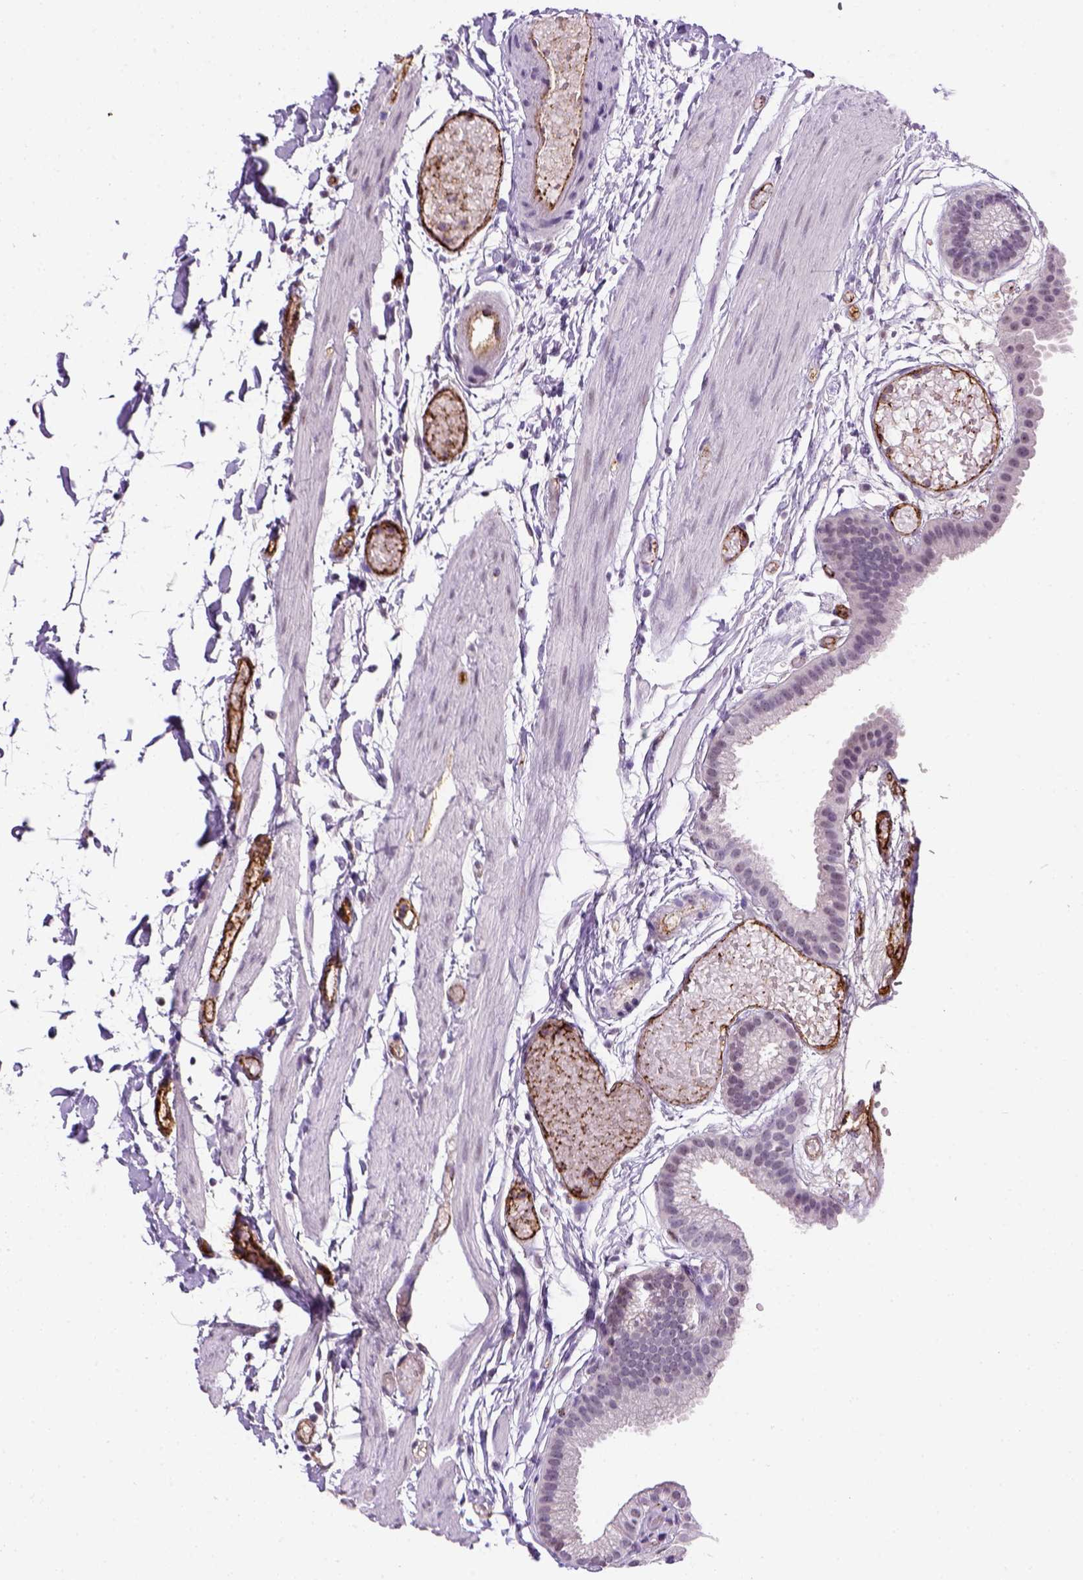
{"staining": {"intensity": "negative", "quantity": "none", "location": "none"}, "tissue": "gallbladder", "cell_type": "Glandular cells", "image_type": "normal", "snomed": [{"axis": "morphology", "description": "Normal tissue, NOS"}, {"axis": "topography", "description": "Gallbladder"}], "caption": "Immunohistochemical staining of benign human gallbladder reveals no significant staining in glandular cells. (Stains: DAB immunohistochemistry with hematoxylin counter stain, Microscopy: brightfield microscopy at high magnification).", "gene": "VWF", "patient": {"sex": "female", "age": 45}}